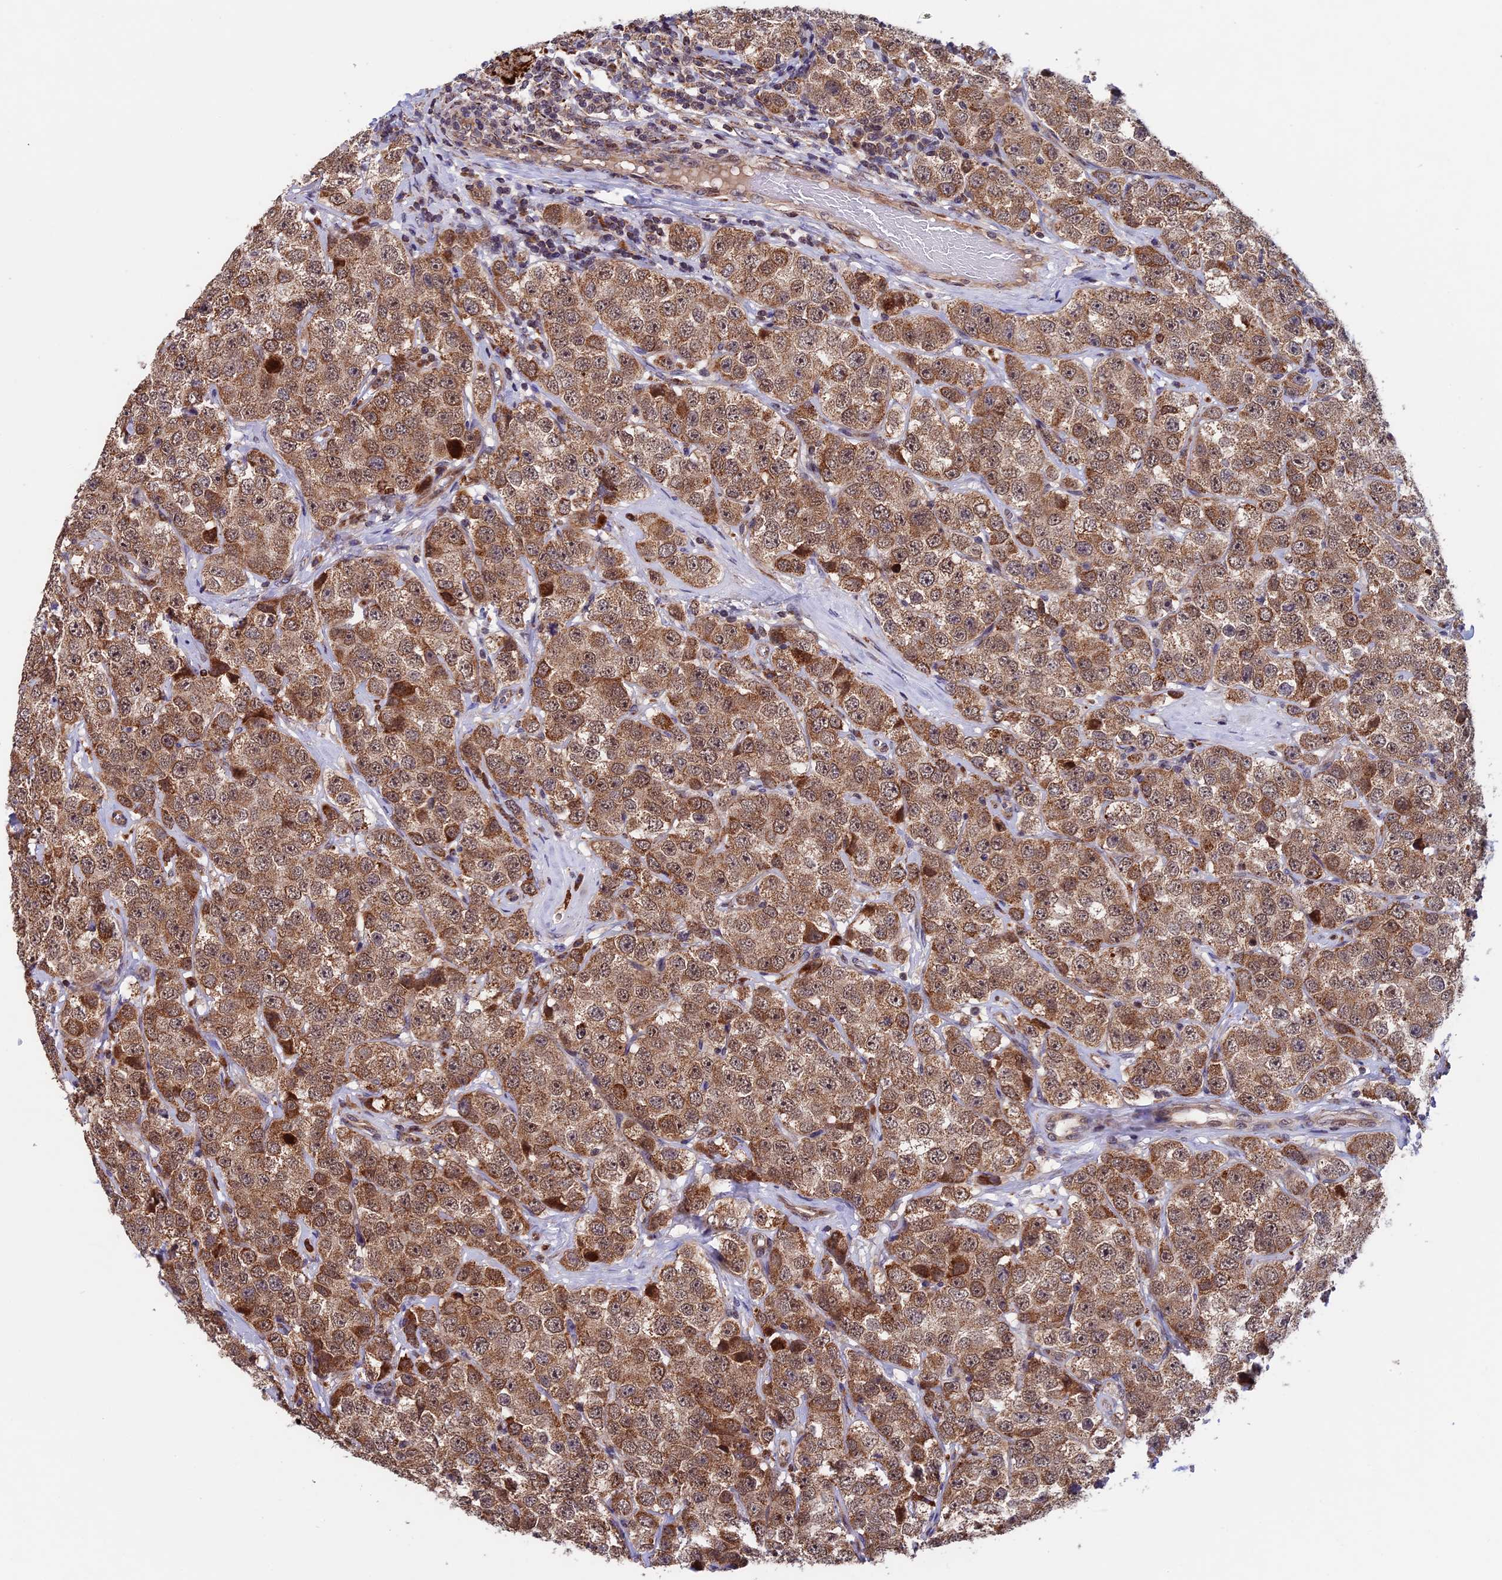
{"staining": {"intensity": "moderate", "quantity": ">75%", "location": "cytoplasmic/membranous"}, "tissue": "testis cancer", "cell_type": "Tumor cells", "image_type": "cancer", "snomed": [{"axis": "morphology", "description": "Seminoma, NOS"}, {"axis": "topography", "description": "Testis"}], "caption": "Immunohistochemical staining of human testis seminoma exhibits medium levels of moderate cytoplasmic/membranous expression in about >75% of tumor cells.", "gene": "RNF17", "patient": {"sex": "male", "age": 28}}